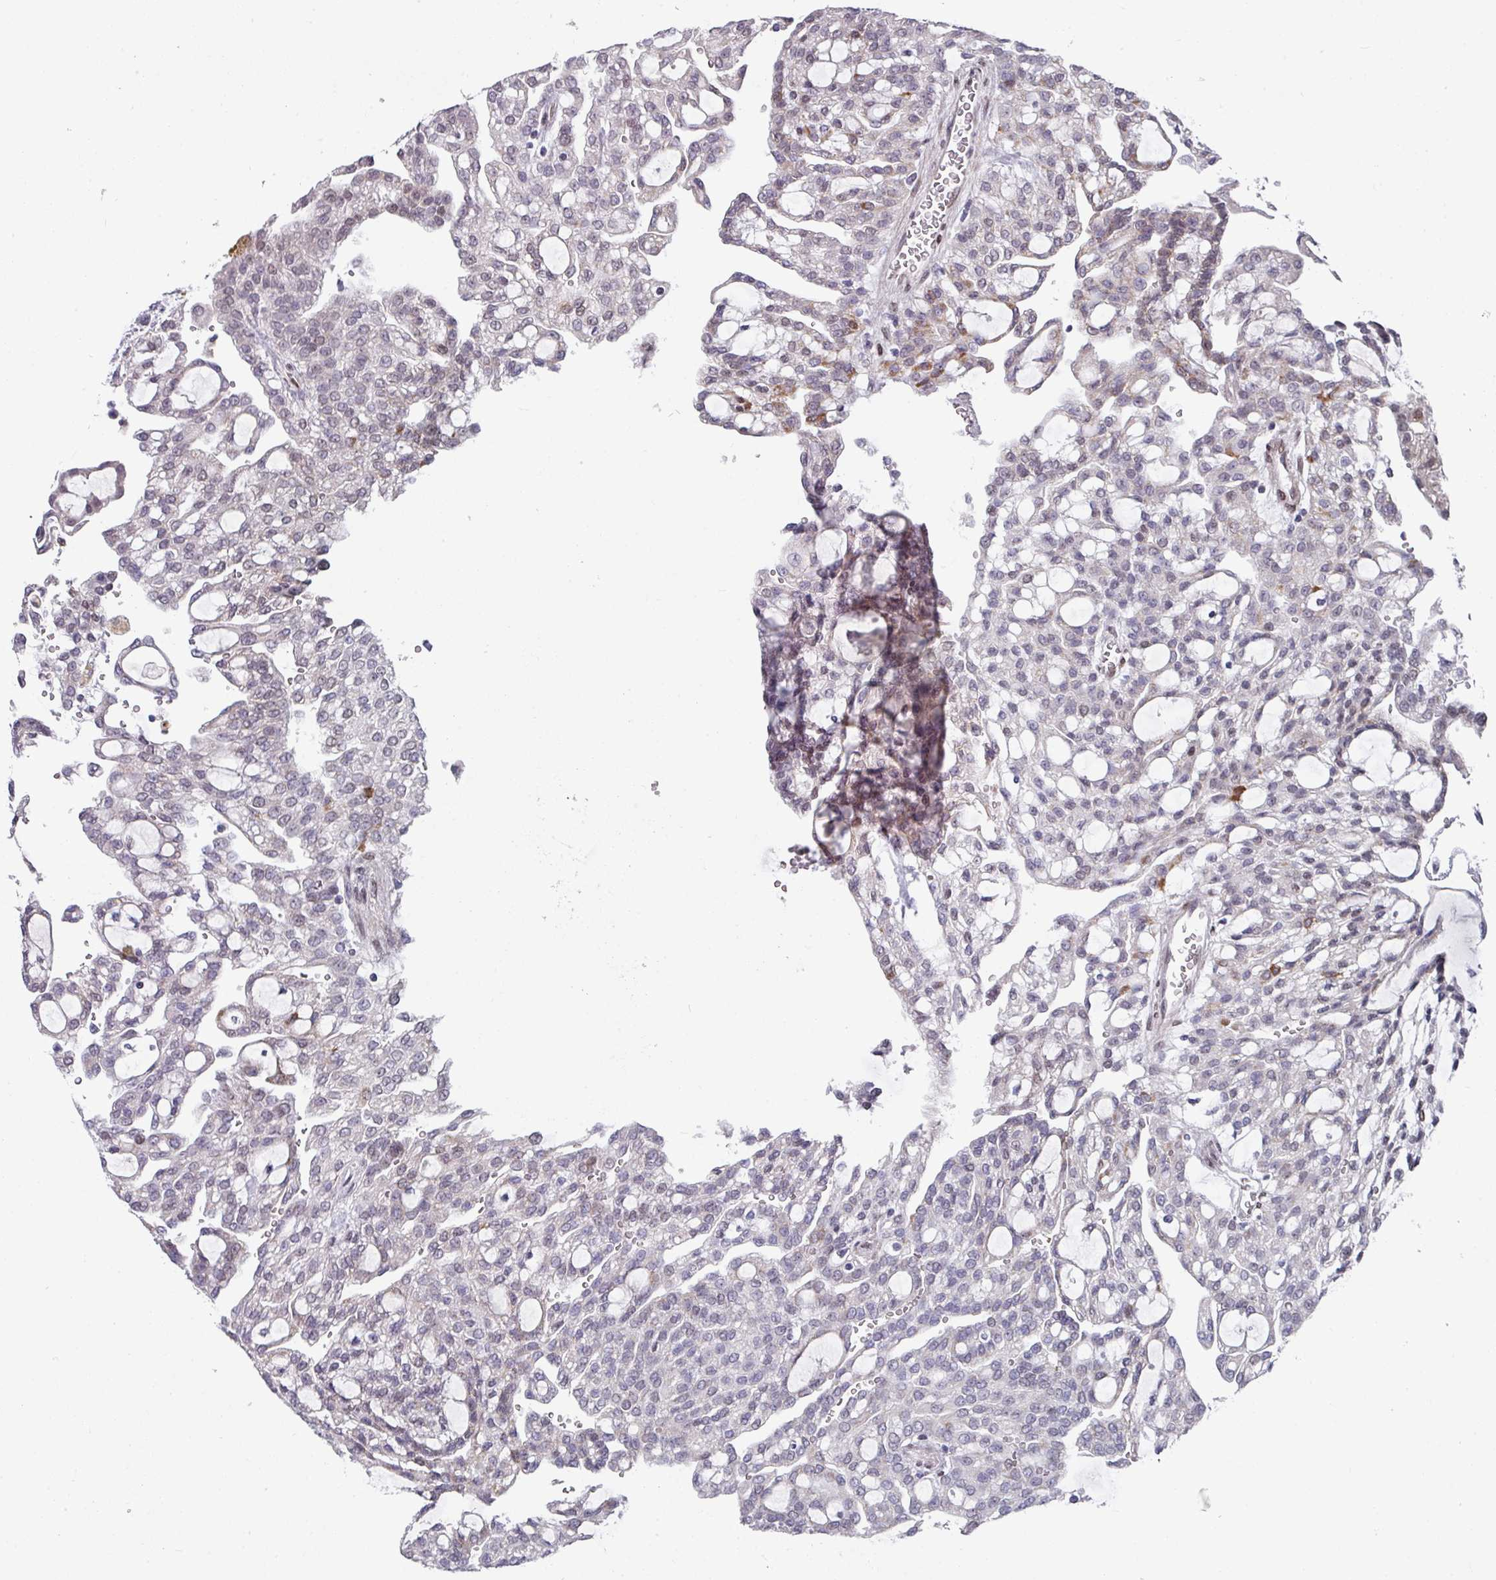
{"staining": {"intensity": "moderate", "quantity": "<25%", "location": "cytoplasmic/membranous"}, "tissue": "renal cancer", "cell_type": "Tumor cells", "image_type": "cancer", "snomed": [{"axis": "morphology", "description": "Adenocarcinoma, NOS"}, {"axis": "topography", "description": "Kidney"}], "caption": "Tumor cells demonstrate low levels of moderate cytoplasmic/membranous expression in about <25% of cells in human renal cancer (adenocarcinoma).", "gene": "CBX7", "patient": {"sex": "male", "age": 63}}